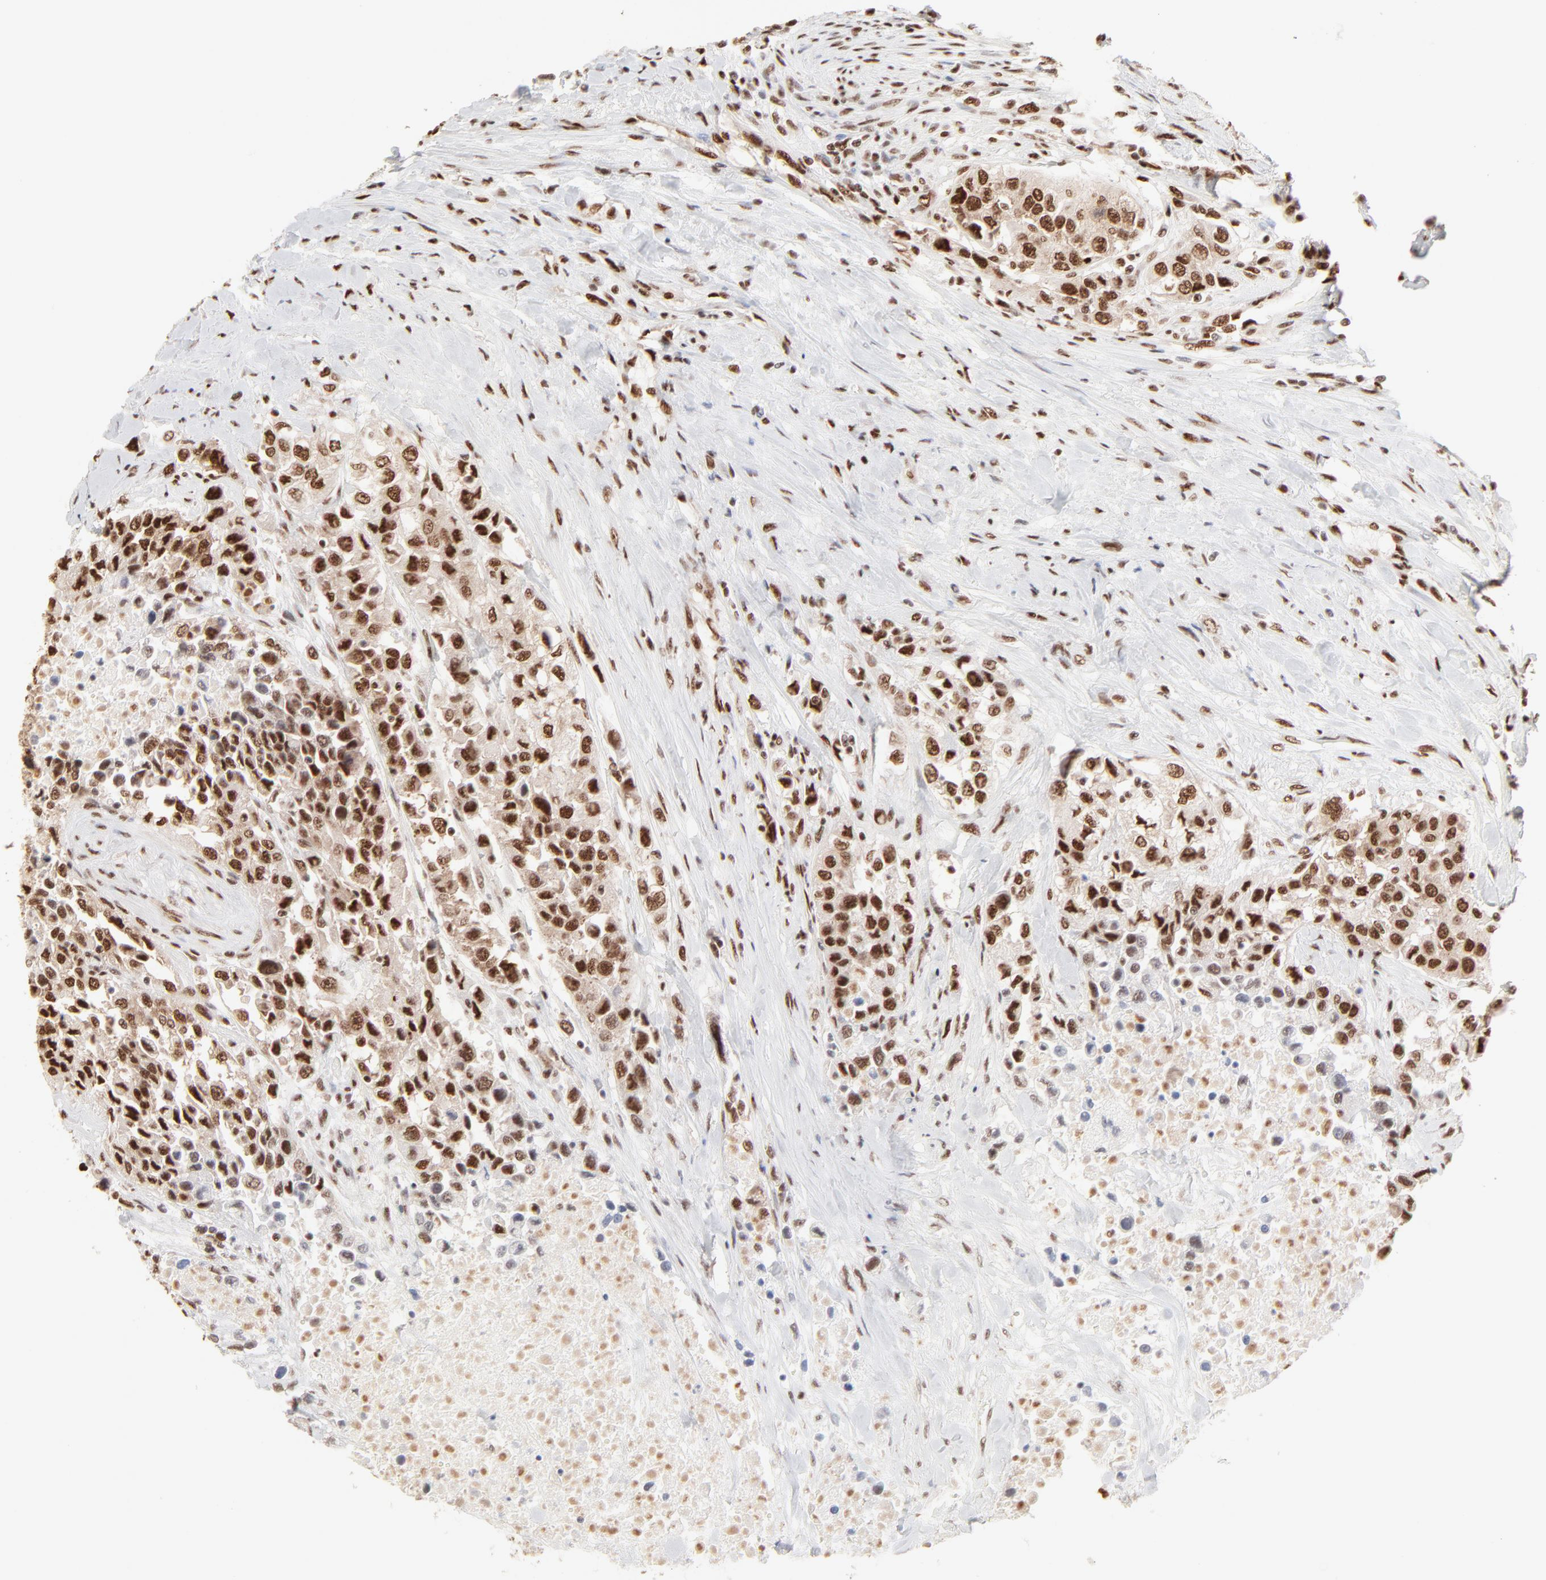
{"staining": {"intensity": "strong", "quantity": ">75%", "location": "nuclear"}, "tissue": "urothelial cancer", "cell_type": "Tumor cells", "image_type": "cancer", "snomed": [{"axis": "morphology", "description": "Urothelial carcinoma, High grade"}, {"axis": "topography", "description": "Urinary bladder"}], "caption": "Strong nuclear positivity for a protein is seen in approximately >75% of tumor cells of high-grade urothelial carcinoma using IHC.", "gene": "TARDBP", "patient": {"sex": "female", "age": 80}}